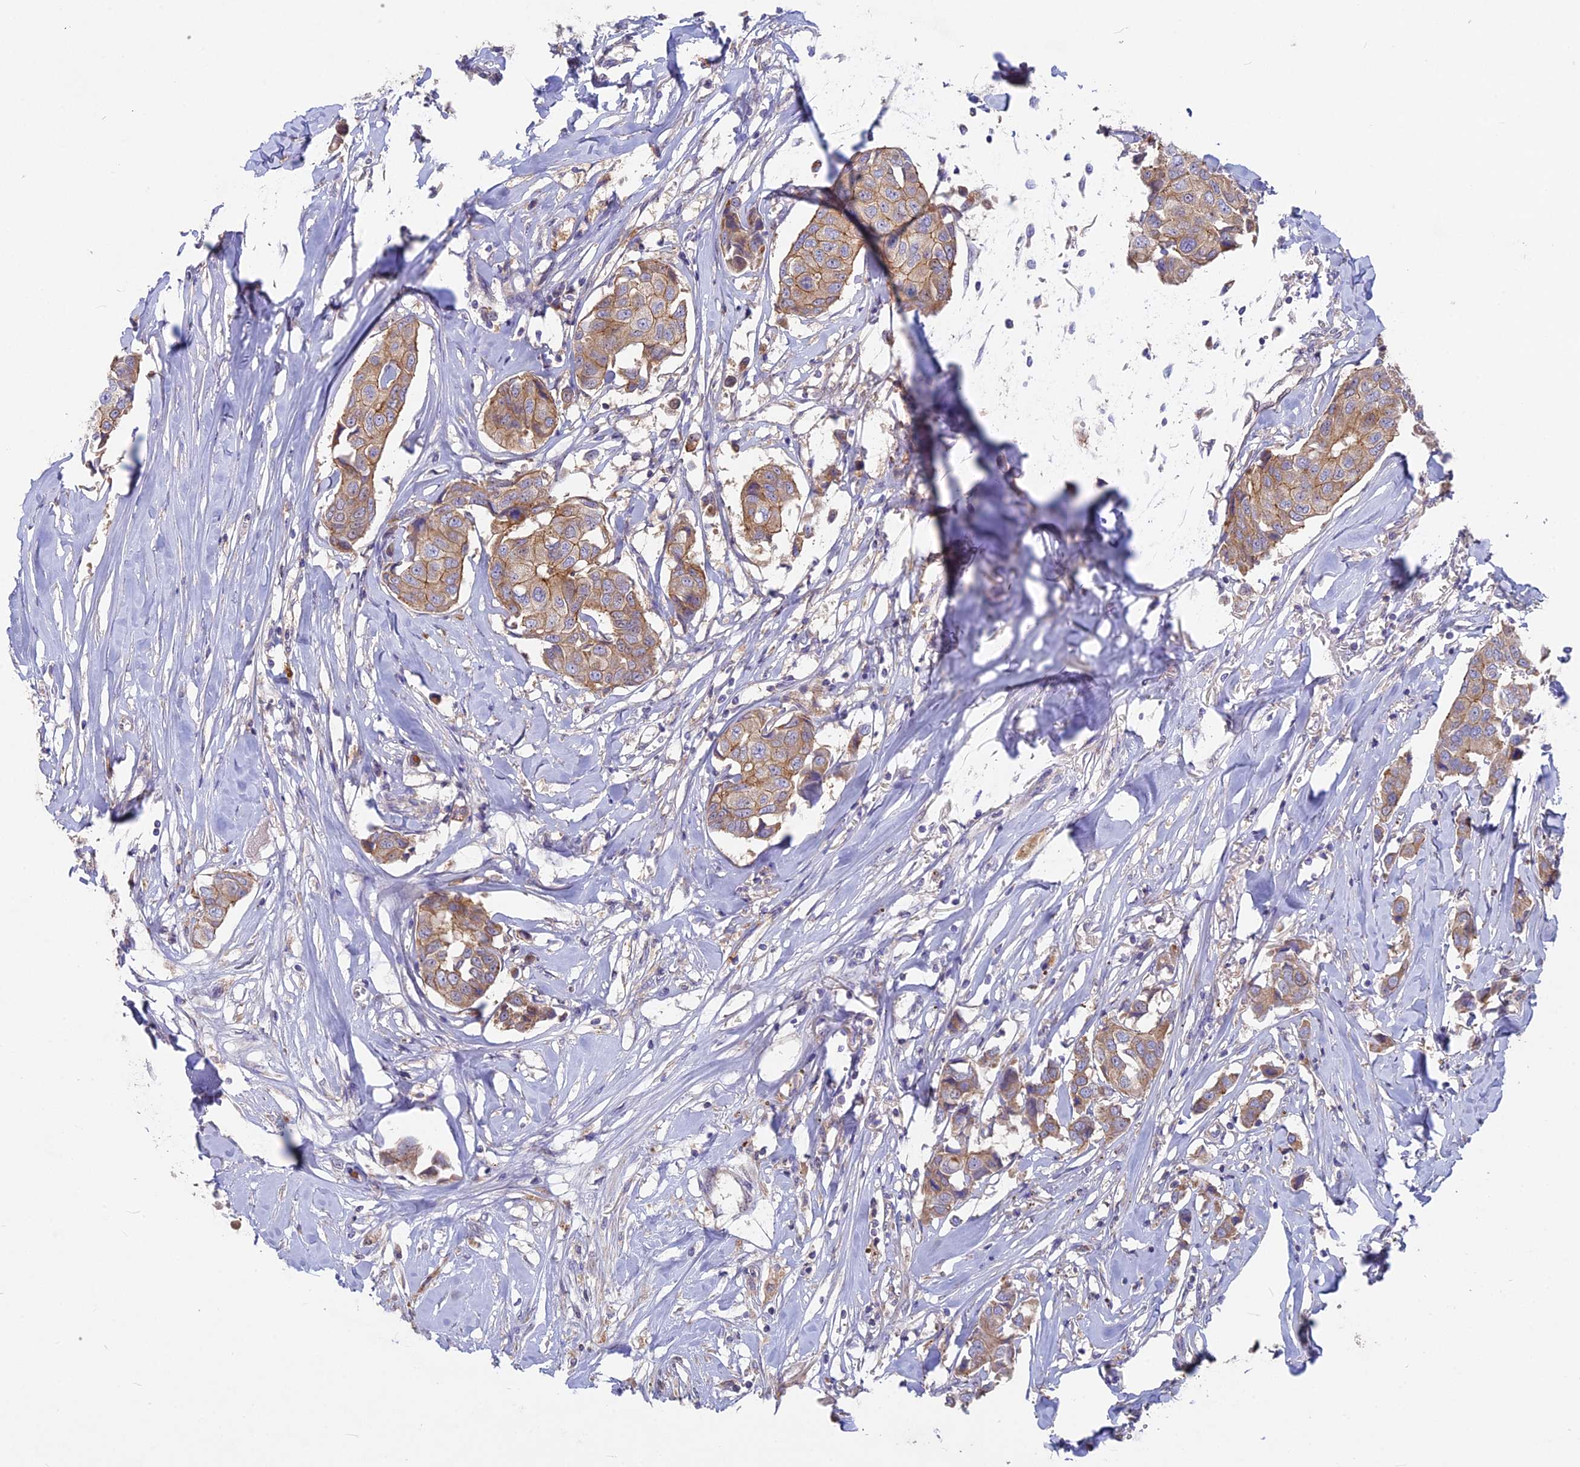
{"staining": {"intensity": "weak", "quantity": ">75%", "location": "cytoplasmic/membranous"}, "tissue": "breast cancer", "cell_type": "Tumor cells", "image_type": "cancer", "snomed": [{"axis": "morphology", "description": "Duct carcinoma"}, {"axis": "topography", "description": "Breast"}], "caption": "Protein expression analysis of human breast cancer (invasive ductal carcinoma) reveals weak cytoplasmic/membranous staining in approximately >75% of tumor cells.", "gene": "PZP", "patient": {"sex": "female", "age": 80}}